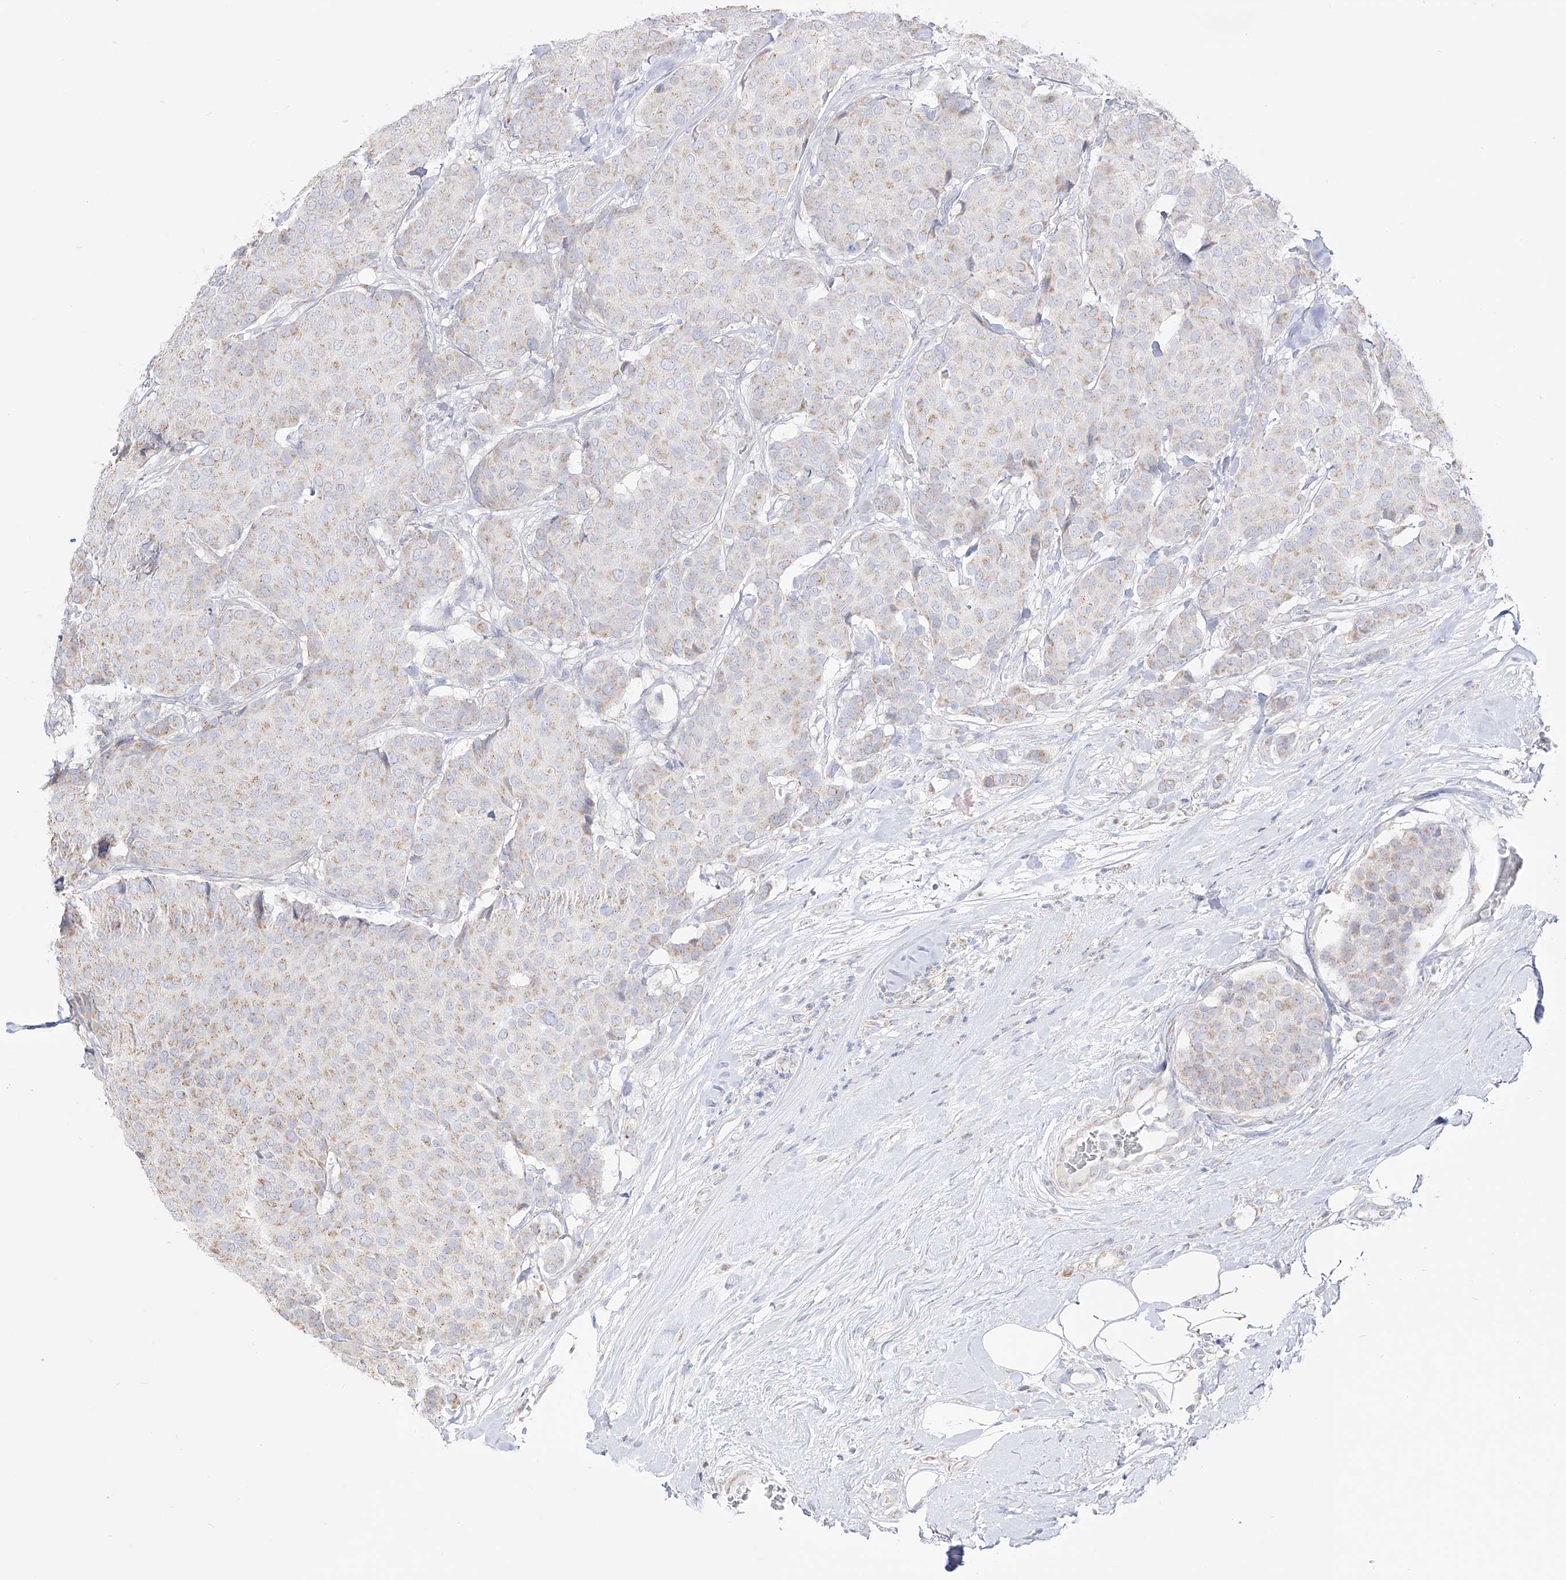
{"staining": {"intensity": "weak", "quantity": "25%-75%", "location": "cytoplasmic/membranous"}, "tissue": "breast cancer", "cell_type": "Tumor cells", "image_type": "cancer", "snomed": [{"axis": "morphology", "description": "Duct carcinoma"}, {"axis": "topography", "description": "Breast"}], "caption": "IHC of human breast cancer (invasive ductal carcinoma) exhibits low levels of weak cytoplasmic/membranous expression in about 25%-75% of tumor cells.", "gene": "RCHY1", "patient": {"sex": "female", "age": 75}}